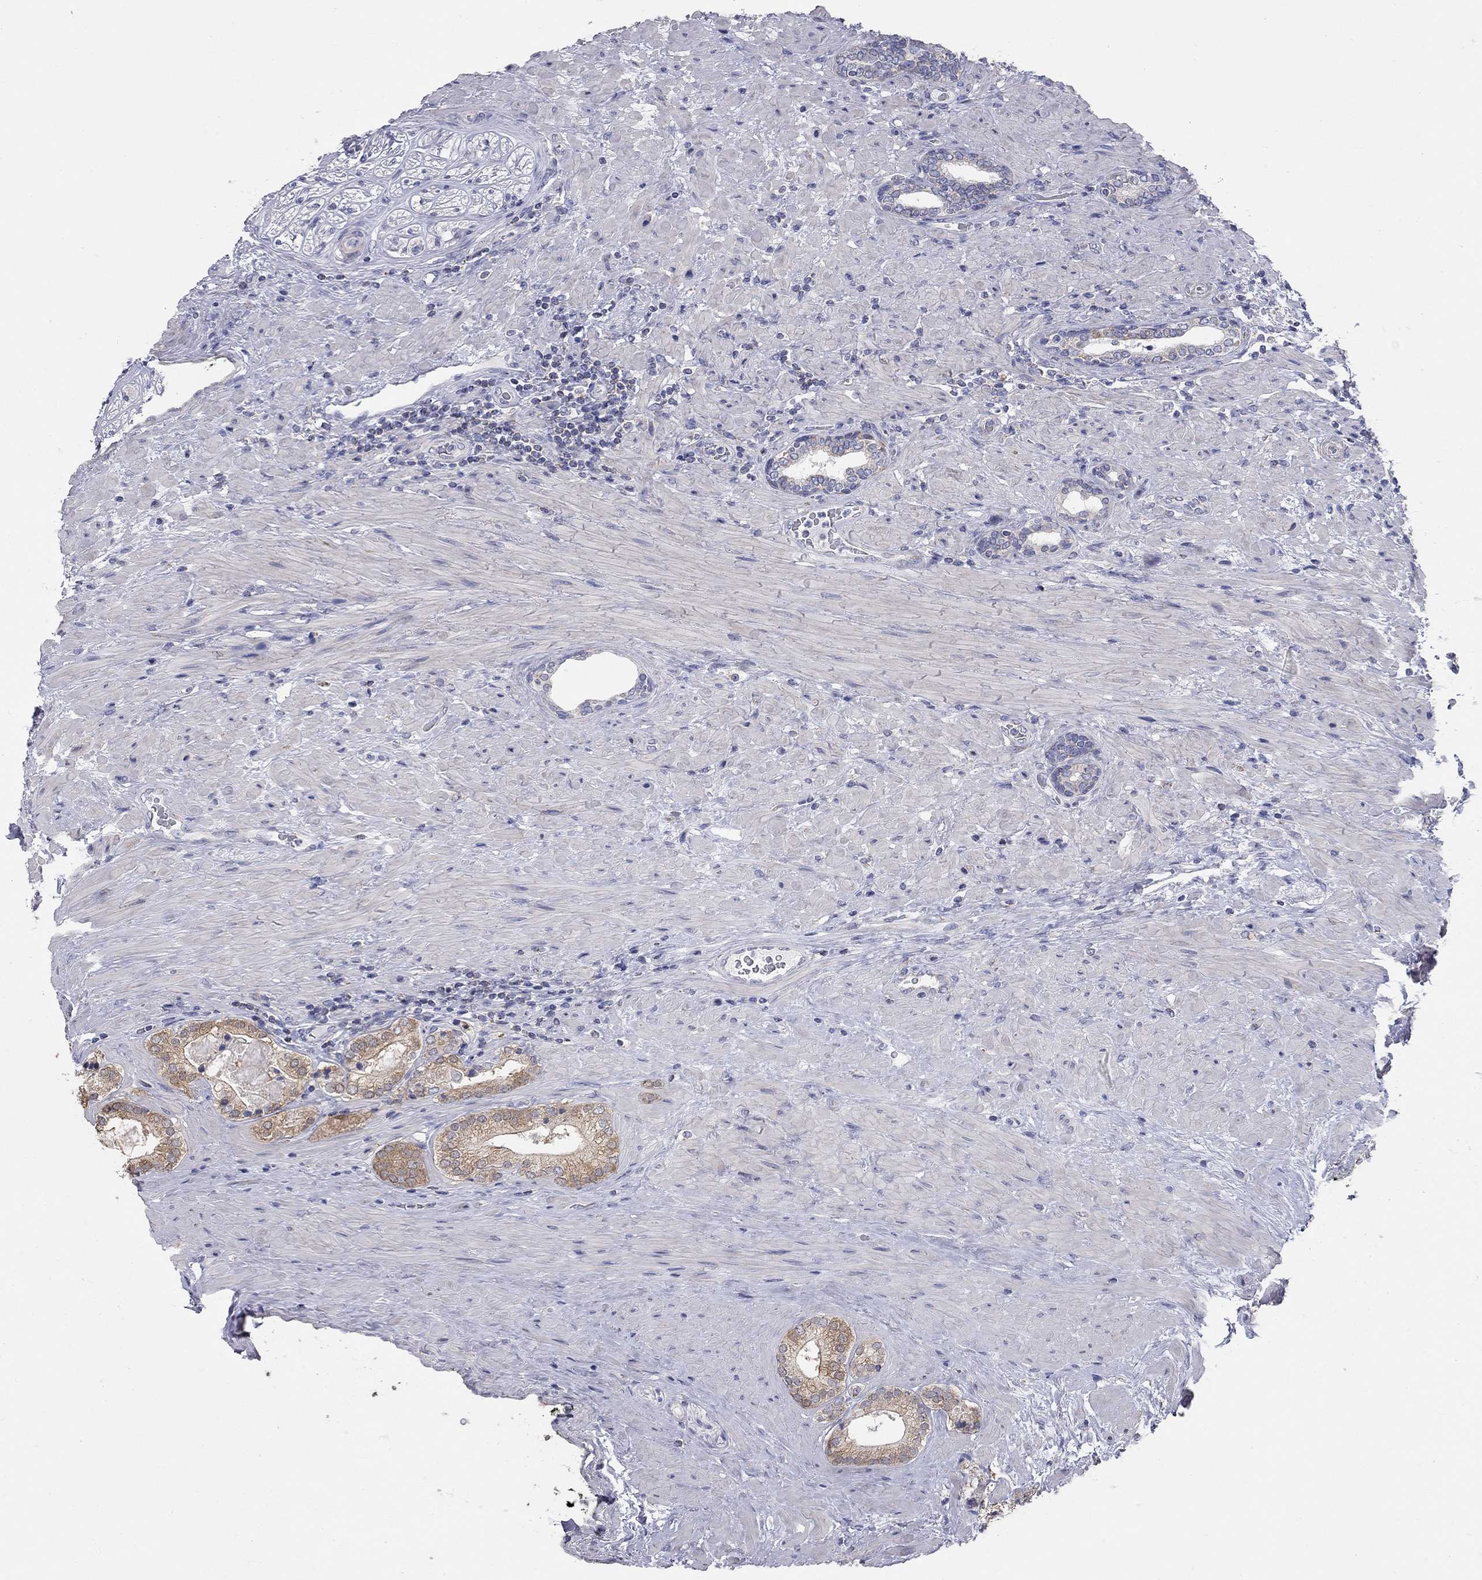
{"staining": {"intensity": "moderate", "quantity": ">75%", "location": "cytoplasmic/membranous"}, "tissue": "prostate cancer", "cell_type": "Tumor cells", "image_type": "cancer", "snomed": [{"axis": "morphology", "description": "Adenocarcinoma, Low grade"}, {"axis": "topography", "description": "Prostate and seminal vesicle, NOS"}], "caption": "Human prostate cancer (adenocarcinoma (low-grade)) stained with a protein marker displays moderate staining in tumor cells.", "gene": "CFAP161", "patient": {"sex": "male", "age": 61}}